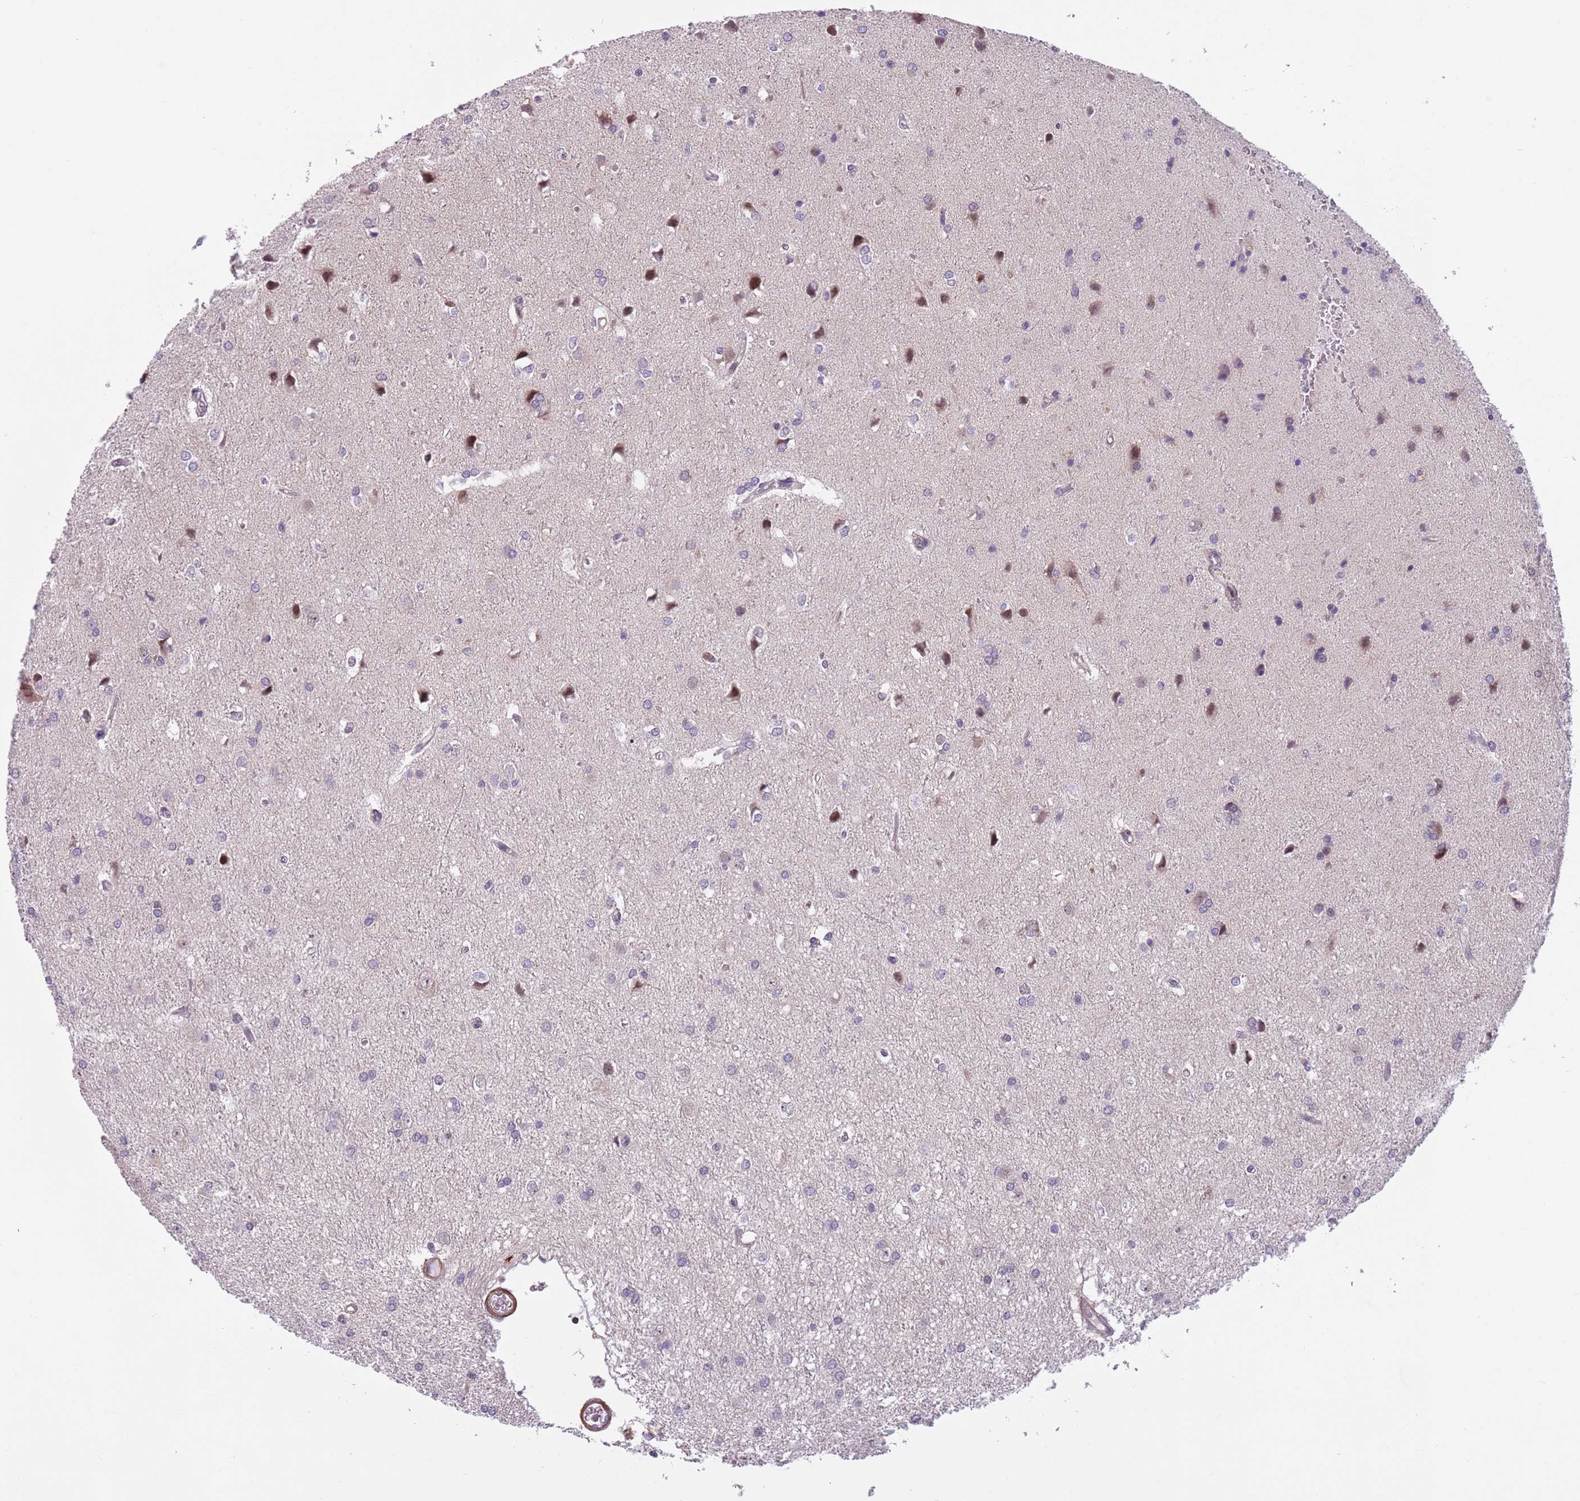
{"staining": {"intensity": "negative", "quantity": "none", "location": "none"}, "tissue": "glioma", "cell_type": "Tumor cells", "image_type": "cancer", "snomed": [{"axis": "morphology", "description": "Glioma, malignant, High grade"}, {"axis": "topography", "description": "Brain"}], "caption": "The histopathology image displays no significant expression in tumor cells of high-grade glioma (malignant).", "gene": "JAML", "patient": {"sex": "female", "age": 50}}